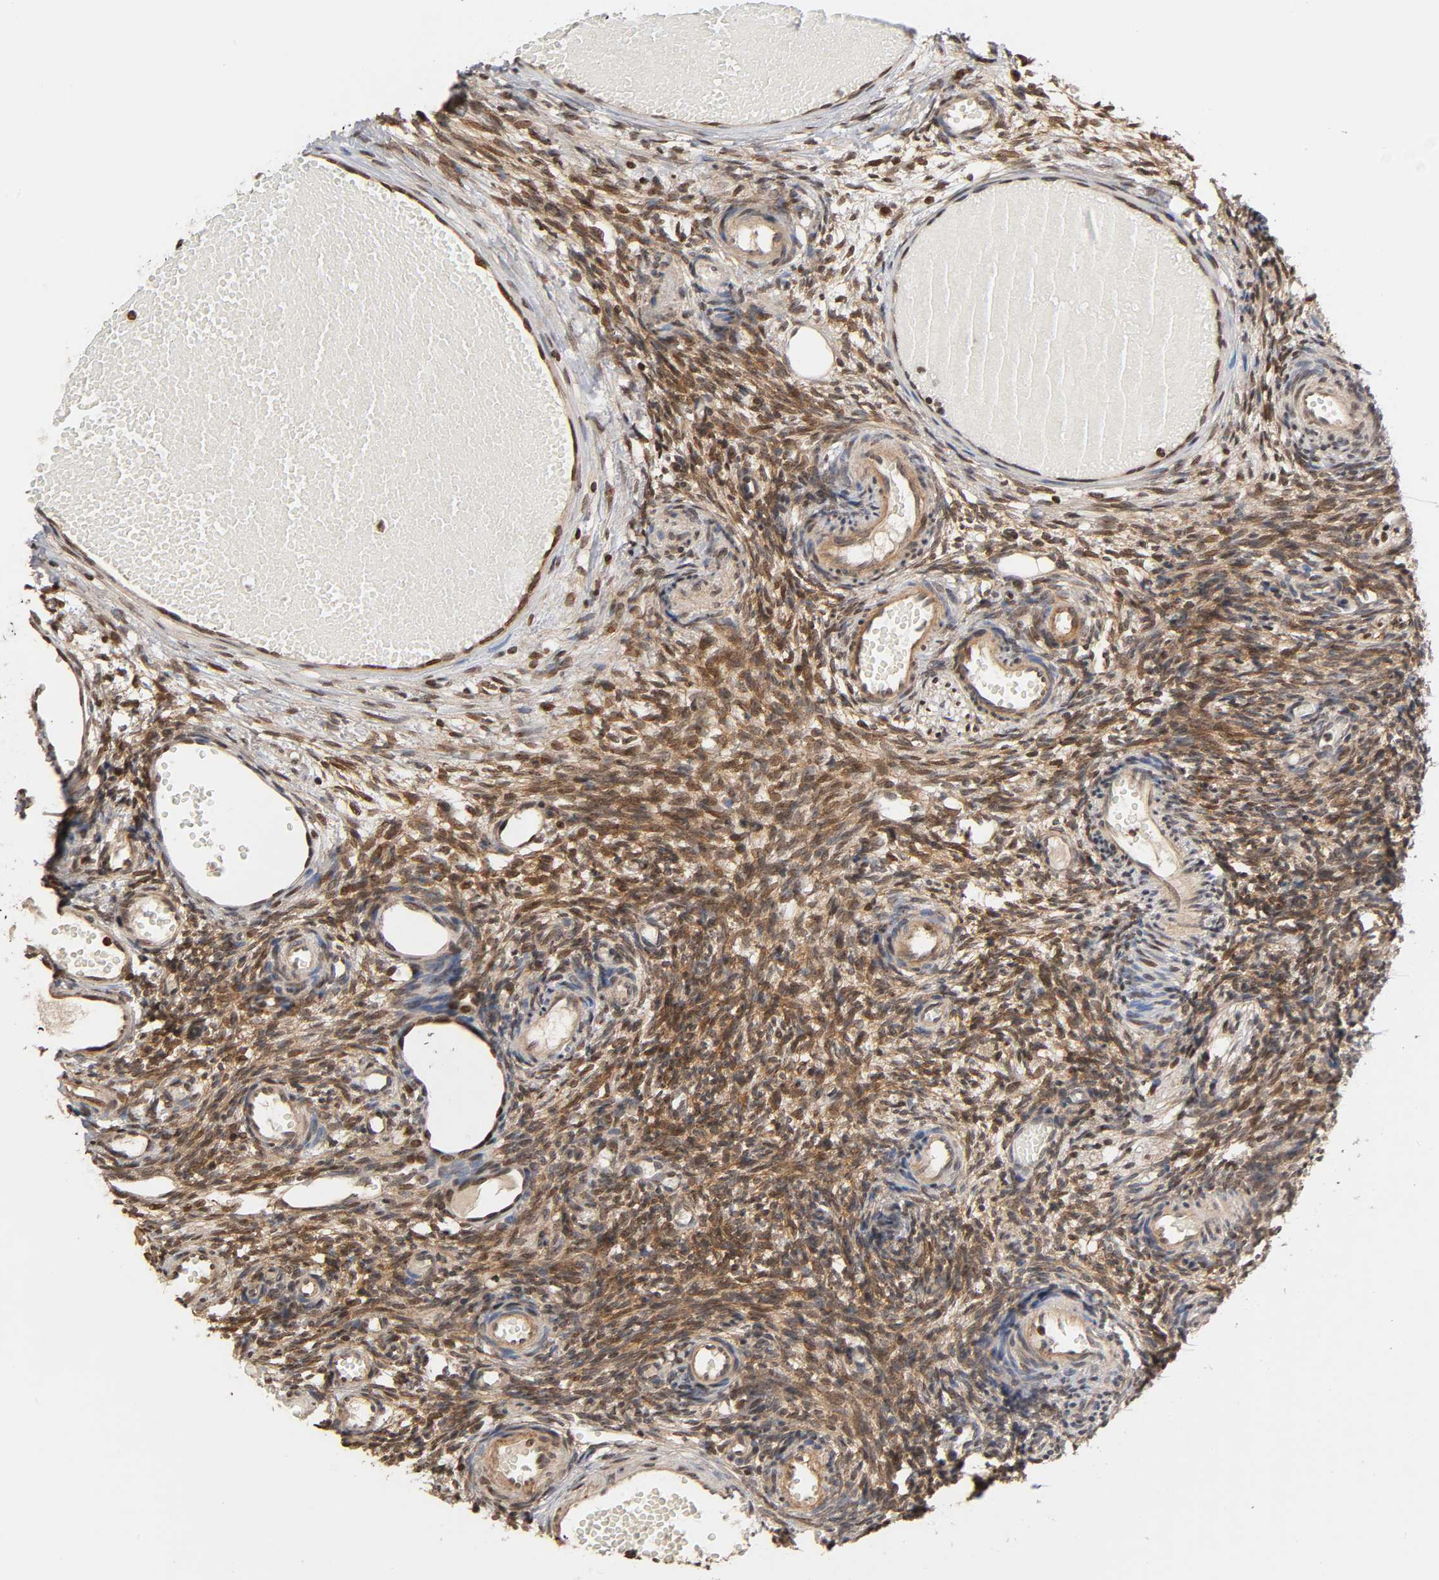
{"staining": {"intensity": "moderate", "quantity": "25%-75%", "location": "cytoplasmic/membranous,nuclear"}, "tissue": "ovary", "cell_type": "Ovarian stroma cells", "image_type": "normal", "snomed": [{"axis": "morphology", "description": "Normal tissue, NOS"}, {"axis": "topography", "description": "Ovary"}], "caption": "This photomicrograph exhibits immunohistochemistry (IHC) staining of unremarkable ovary, with medium moderate cytoplasmic/membranous,nuclear expression in approximately 25%-75% of ovarian stroma cells.", "gene": "ITGAV", "patient": {"sex": "female", "age": 35}}